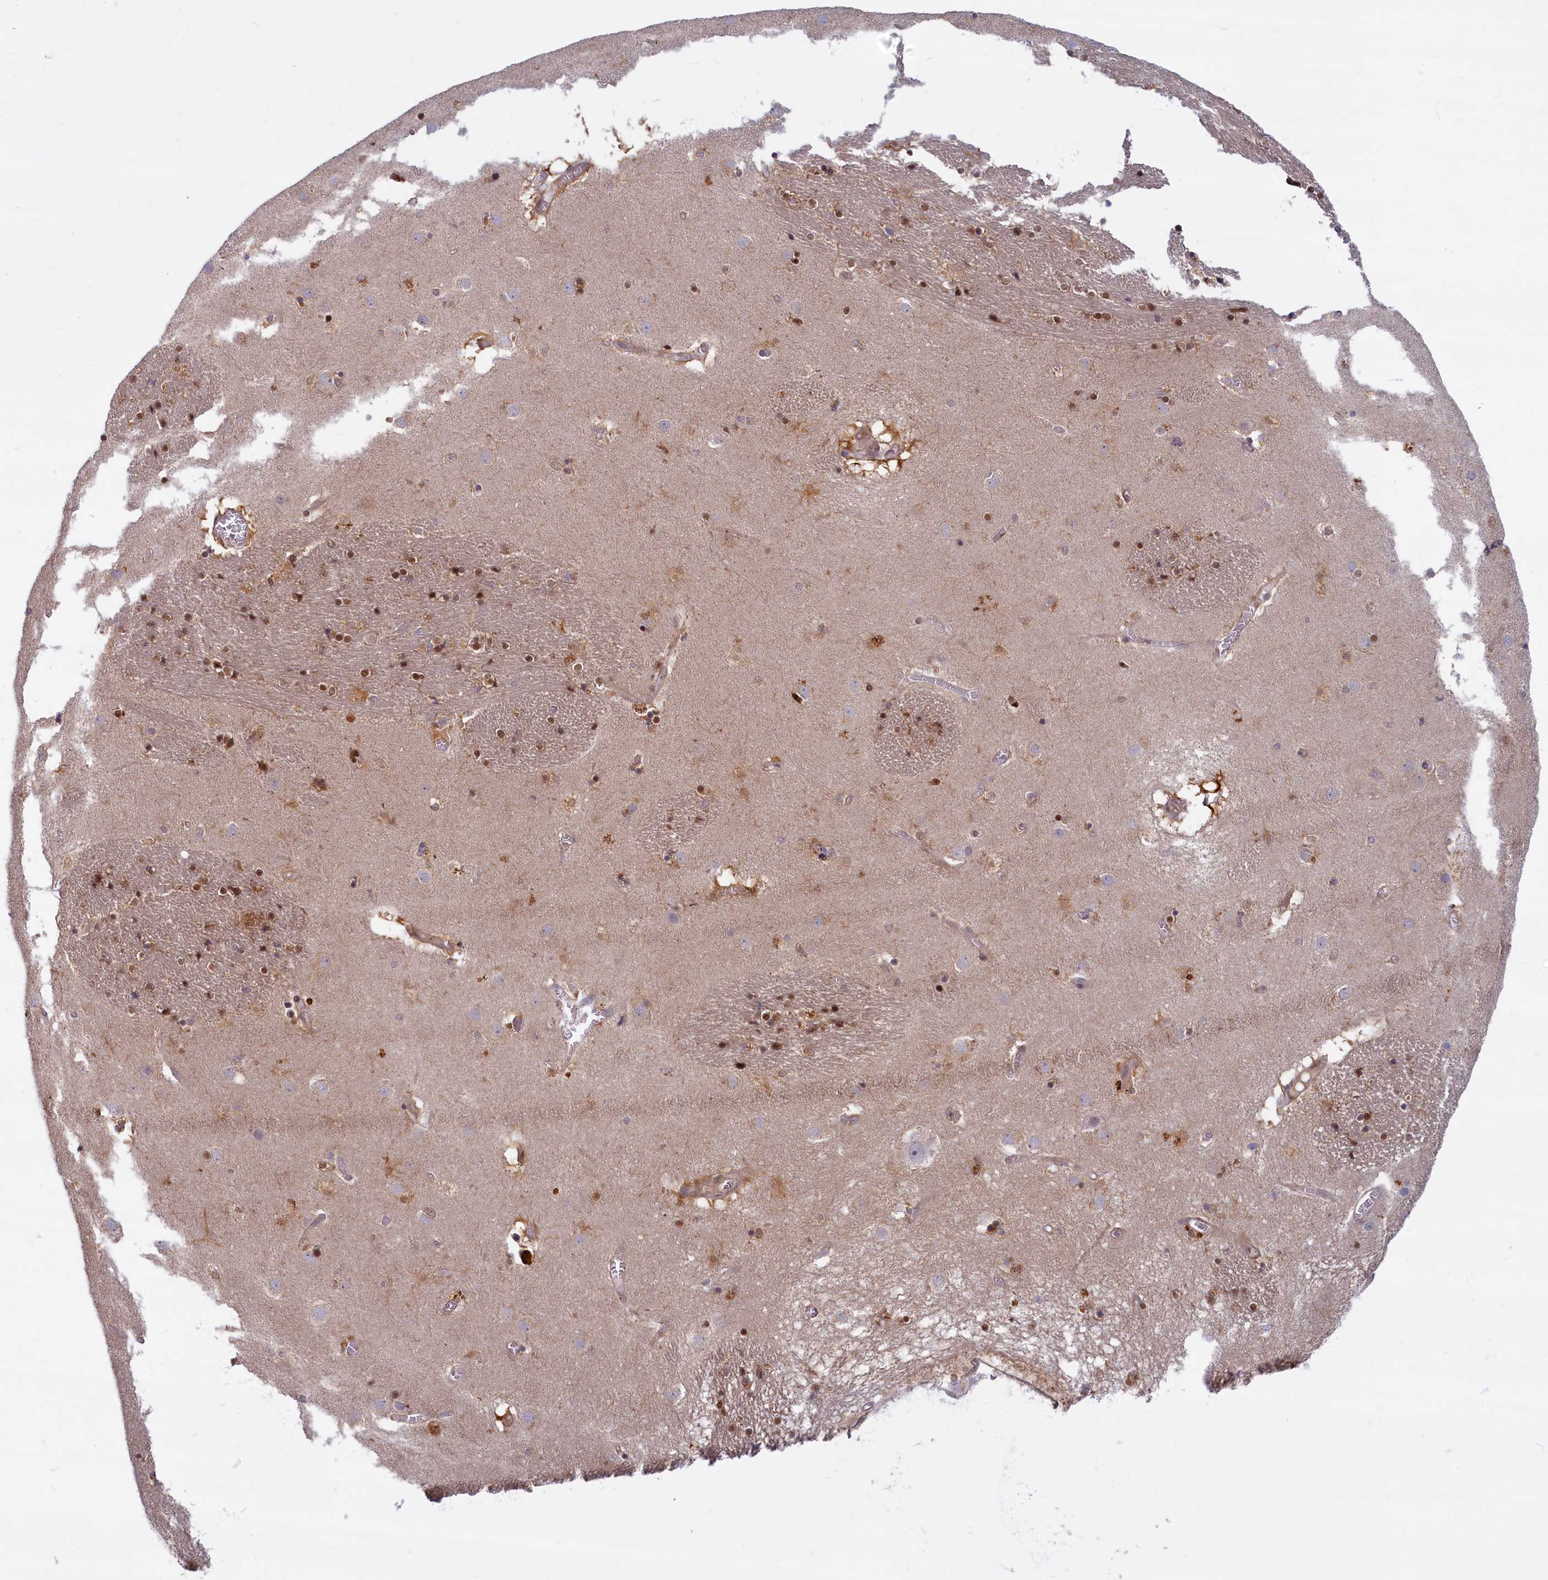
{"staining": {"intensity": "moderate", "quantity": "<25%", "location": "nuclear"}, "tissue": "caudate", "cell_type": "Glial cells", "image_type": "normal", "snomed": [{"axis": "morphology", "description": "Normal tissue, NOS"}, {"axis": "topography", "description": "Lateral ventricle wall"}], "caption": "This image shows immunohistochemistry staining of unremarkable human caudate, with low moderate nuclear expression in approximately <25% of glial cells.", "gene": "FCSK", "patient": {"sex": "male", "age": 70}}